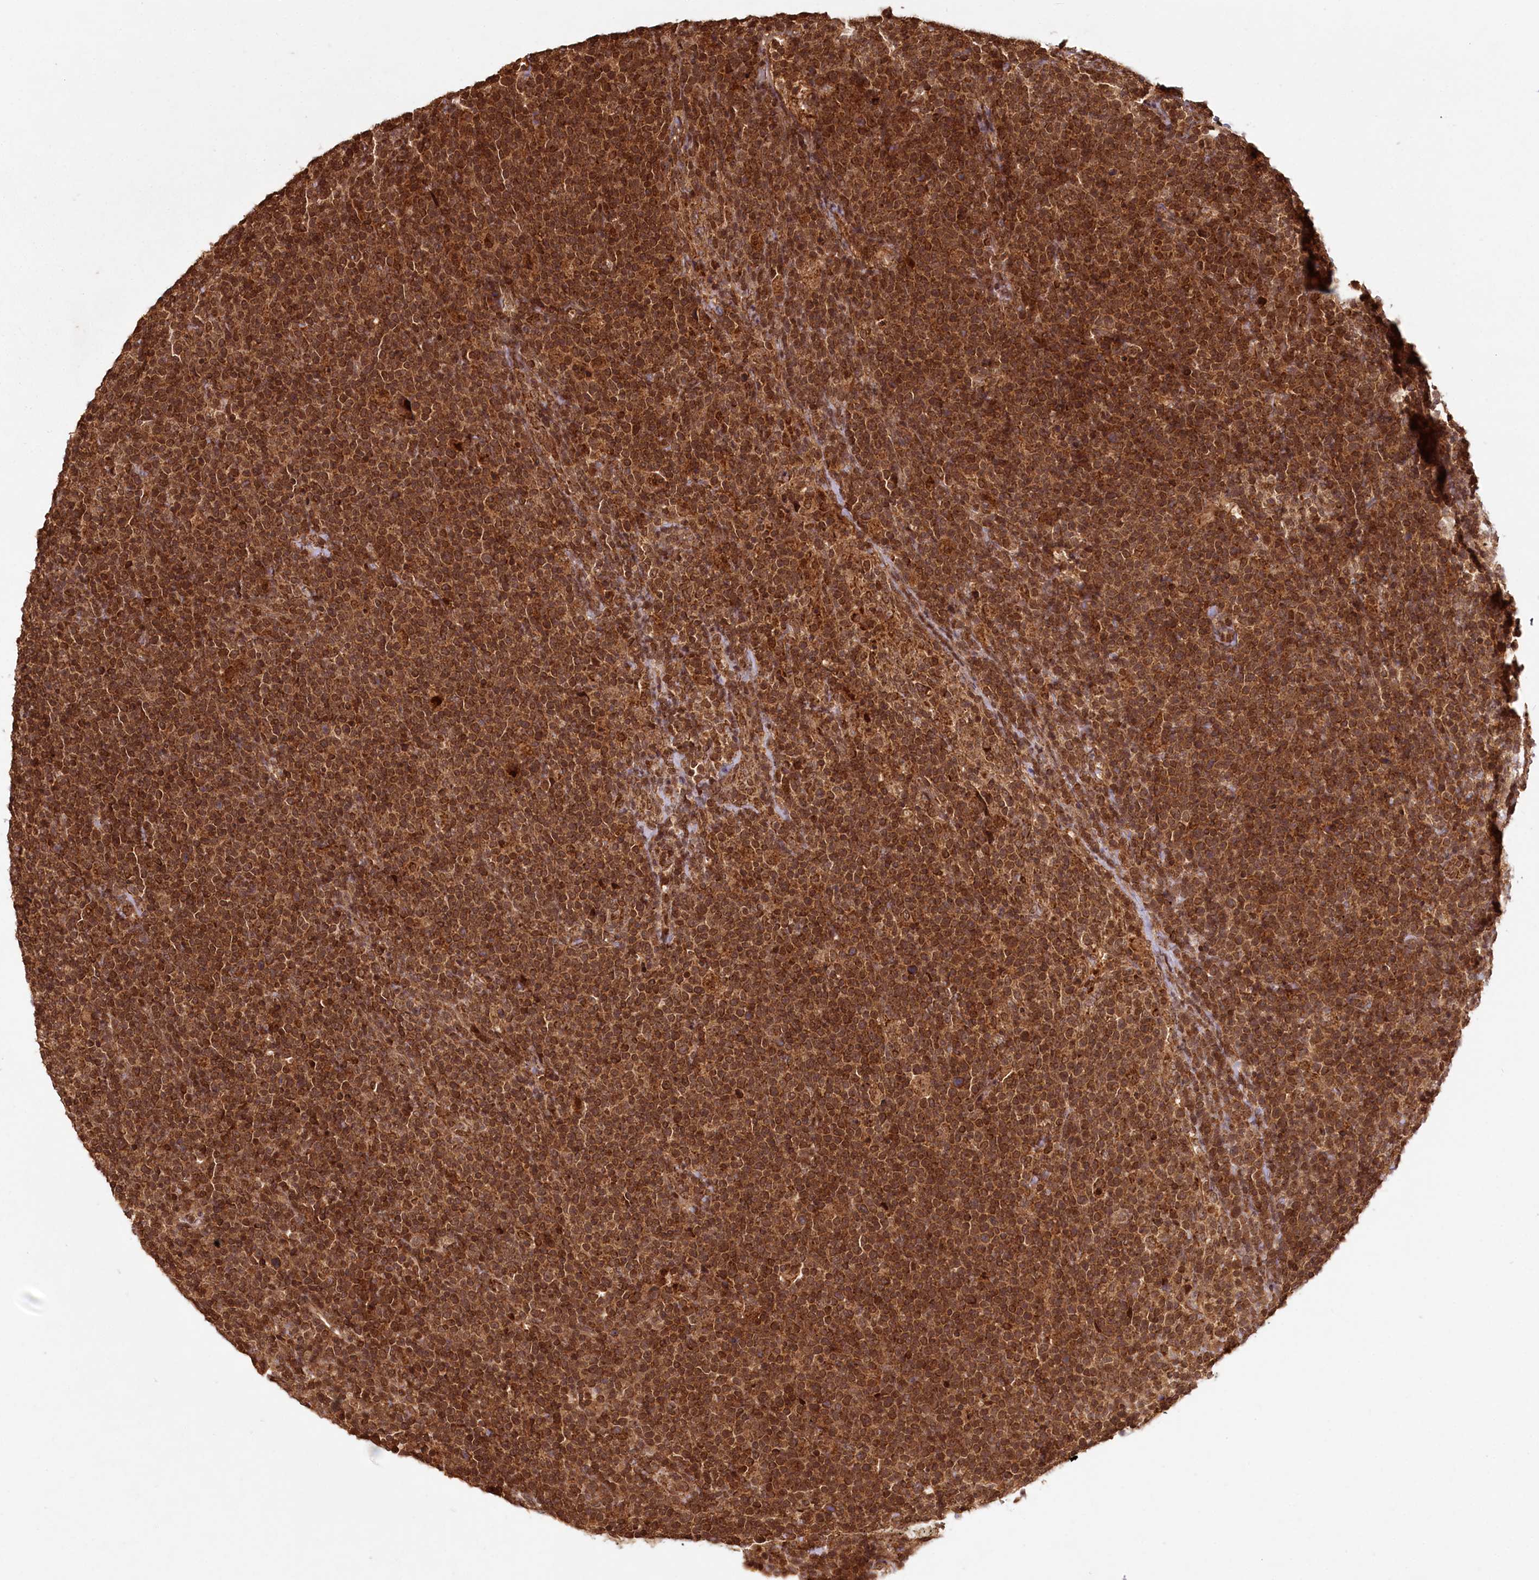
{"staining": {"intensity": "strong", "quantity": ">75%", "location": "cytoplasmic/membranous,nuclear"}, "tissue": "lymphoma", "cell_type": "Tumor cells", "image_type": "cancer", "snomed": [{"axis": "morphology", "description": "Malignant lymphoma, non-Hodgkin's type, High grade"}, {"axis": "topography", "description": "Lymph node"}], "caption": "Human lymphoma stained with a protein marker demonstrates strong staining in tumor cells.", "gene": "MICU1", "patient": {"sex": "male", "age": 61}}